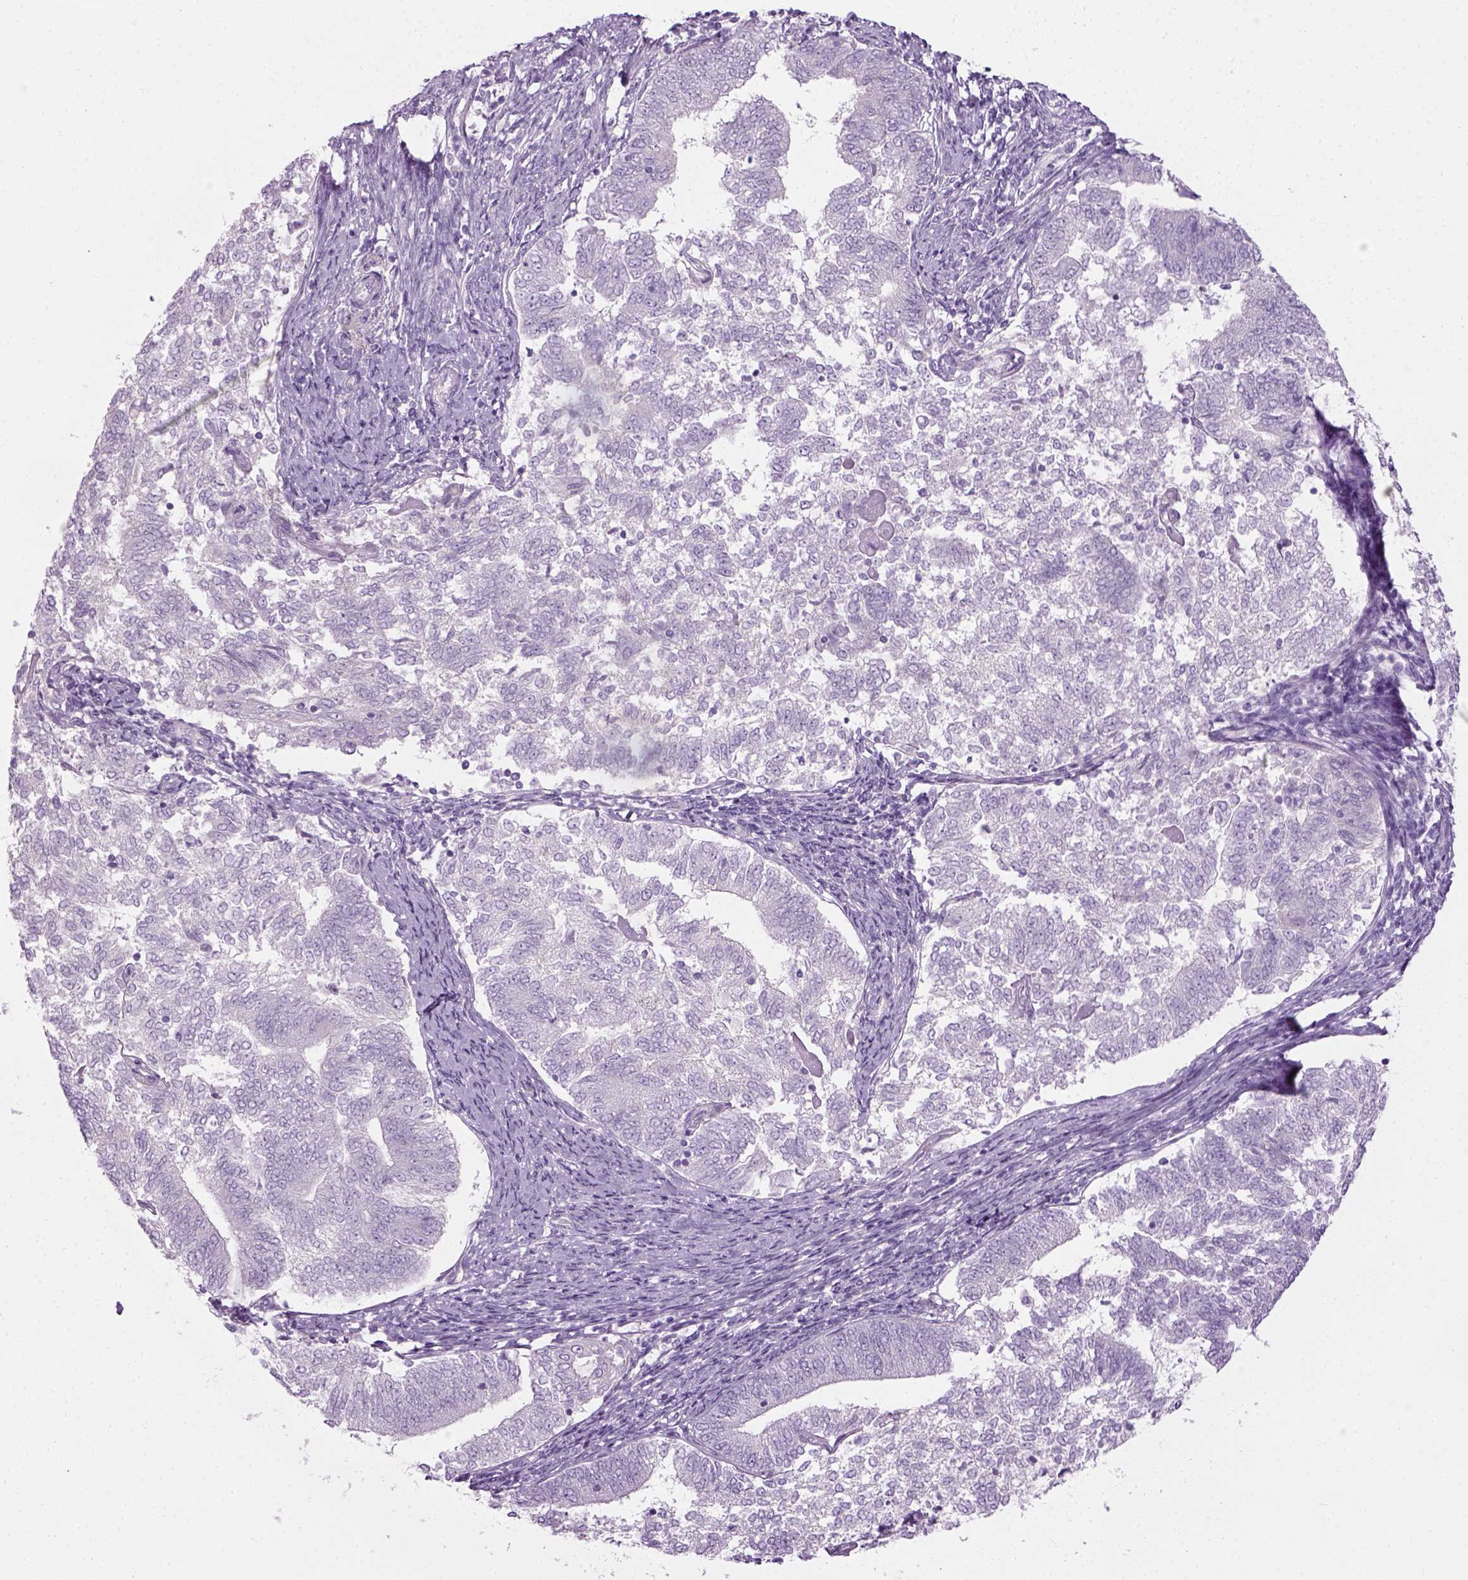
{"staining": {"intensity": "negative", "quantity": "none", "location": "none"}, "tissue": "endometrial cancer", "cell_type": "Tumor cells", "image_type": "cancer", "snomed": [{"axis": "morphology", "description": "Adenocarcinoma, NOS"}, {"axis": "topography", "description": "Endometrium"}], "caption": "Photomicrograph shows no protein staining in tumor cells of endometrial cancer tissue. The staining is performed using DAB (3,3'-diaminobenzidine) brown chromogen with nuclei counter-stained in using hematoxylin.", "gene": "CIBAR2", "patient": {"sex": "female", "age": 65}}